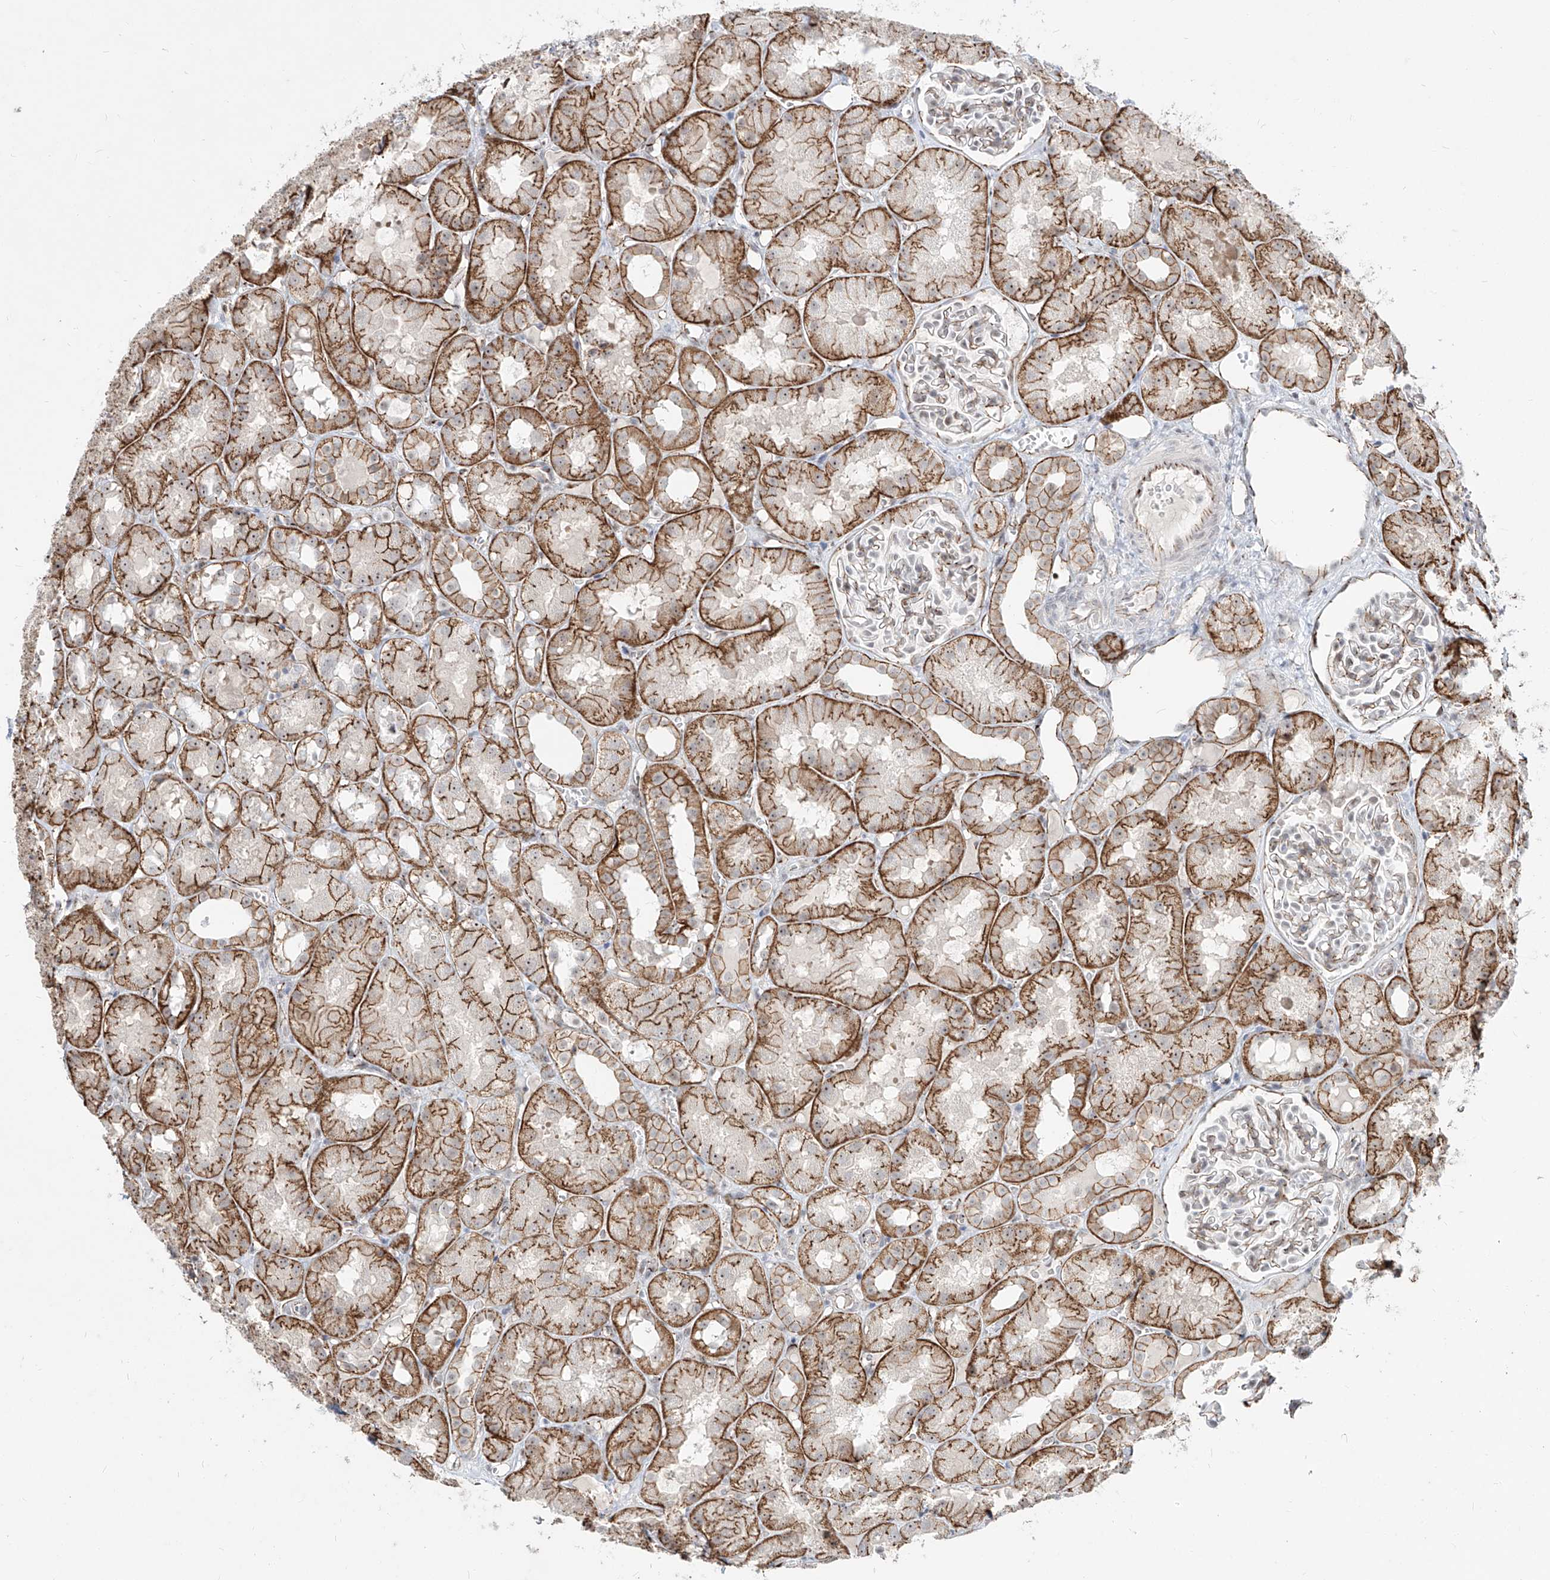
{"staining": {"intensity": "weak", "quantity": "<25%", "location": "cytoplasmic/membranous,nuclear"}, "tissue": "kidney", "cell_type": "Cells in glomeruli", "image_type": "normal", "snomed": [{"axis": "morphology", "description": "Normal tissue, NOS"}, {"axis": "topography", "description": "Kidney"}], "caption": "DAB (3,3'-diaminobenzidine) immunohistochemical staining of normal kidney demonstrates no significant expression in cells in glomeruli.", "gene": "ZNF710", "patient": {"sex": "male", "age": 16}}